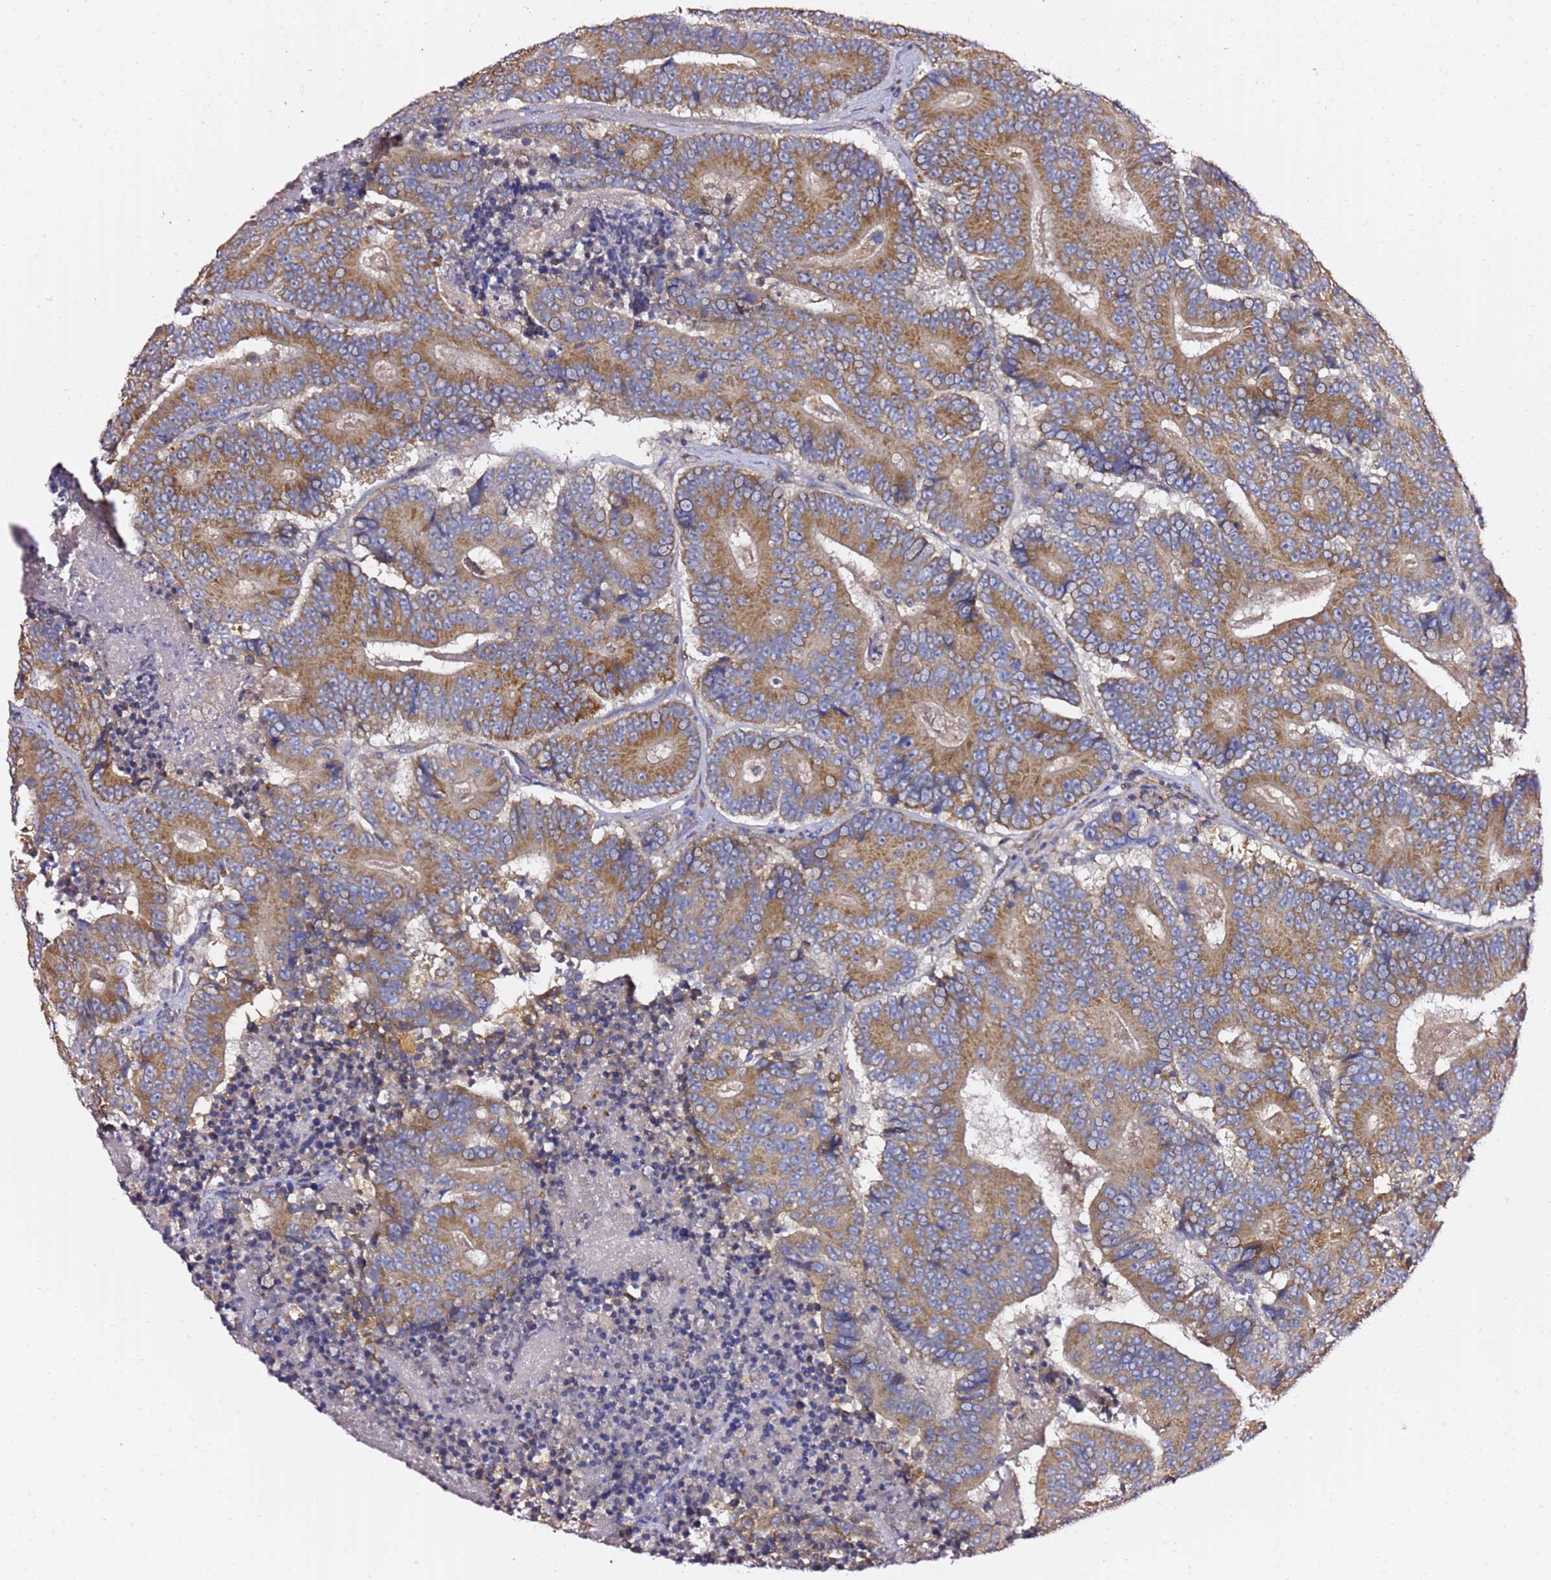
{"staining": {"intensity": "moderate", "quantity": ">75%", "location": "cytoplasmic/membranous"}, "tissue": "colorectal cancer", "cell_type": "Tumor cells", "image_type": "cancer", "snomed": [{"axis": "morphology", "description": "Adenocarcinoma, NOS"}, {"axis": "topography", "description": "Colon"}], "caption": "The photomicrograph demonstrates staining of colorectal cancer, revealing moderate cytoplasmic/membranous protein positivity (brown color) within tumor cells.", "gene": "C19orf12", "patient": {"sex": "male", "age": 83}}